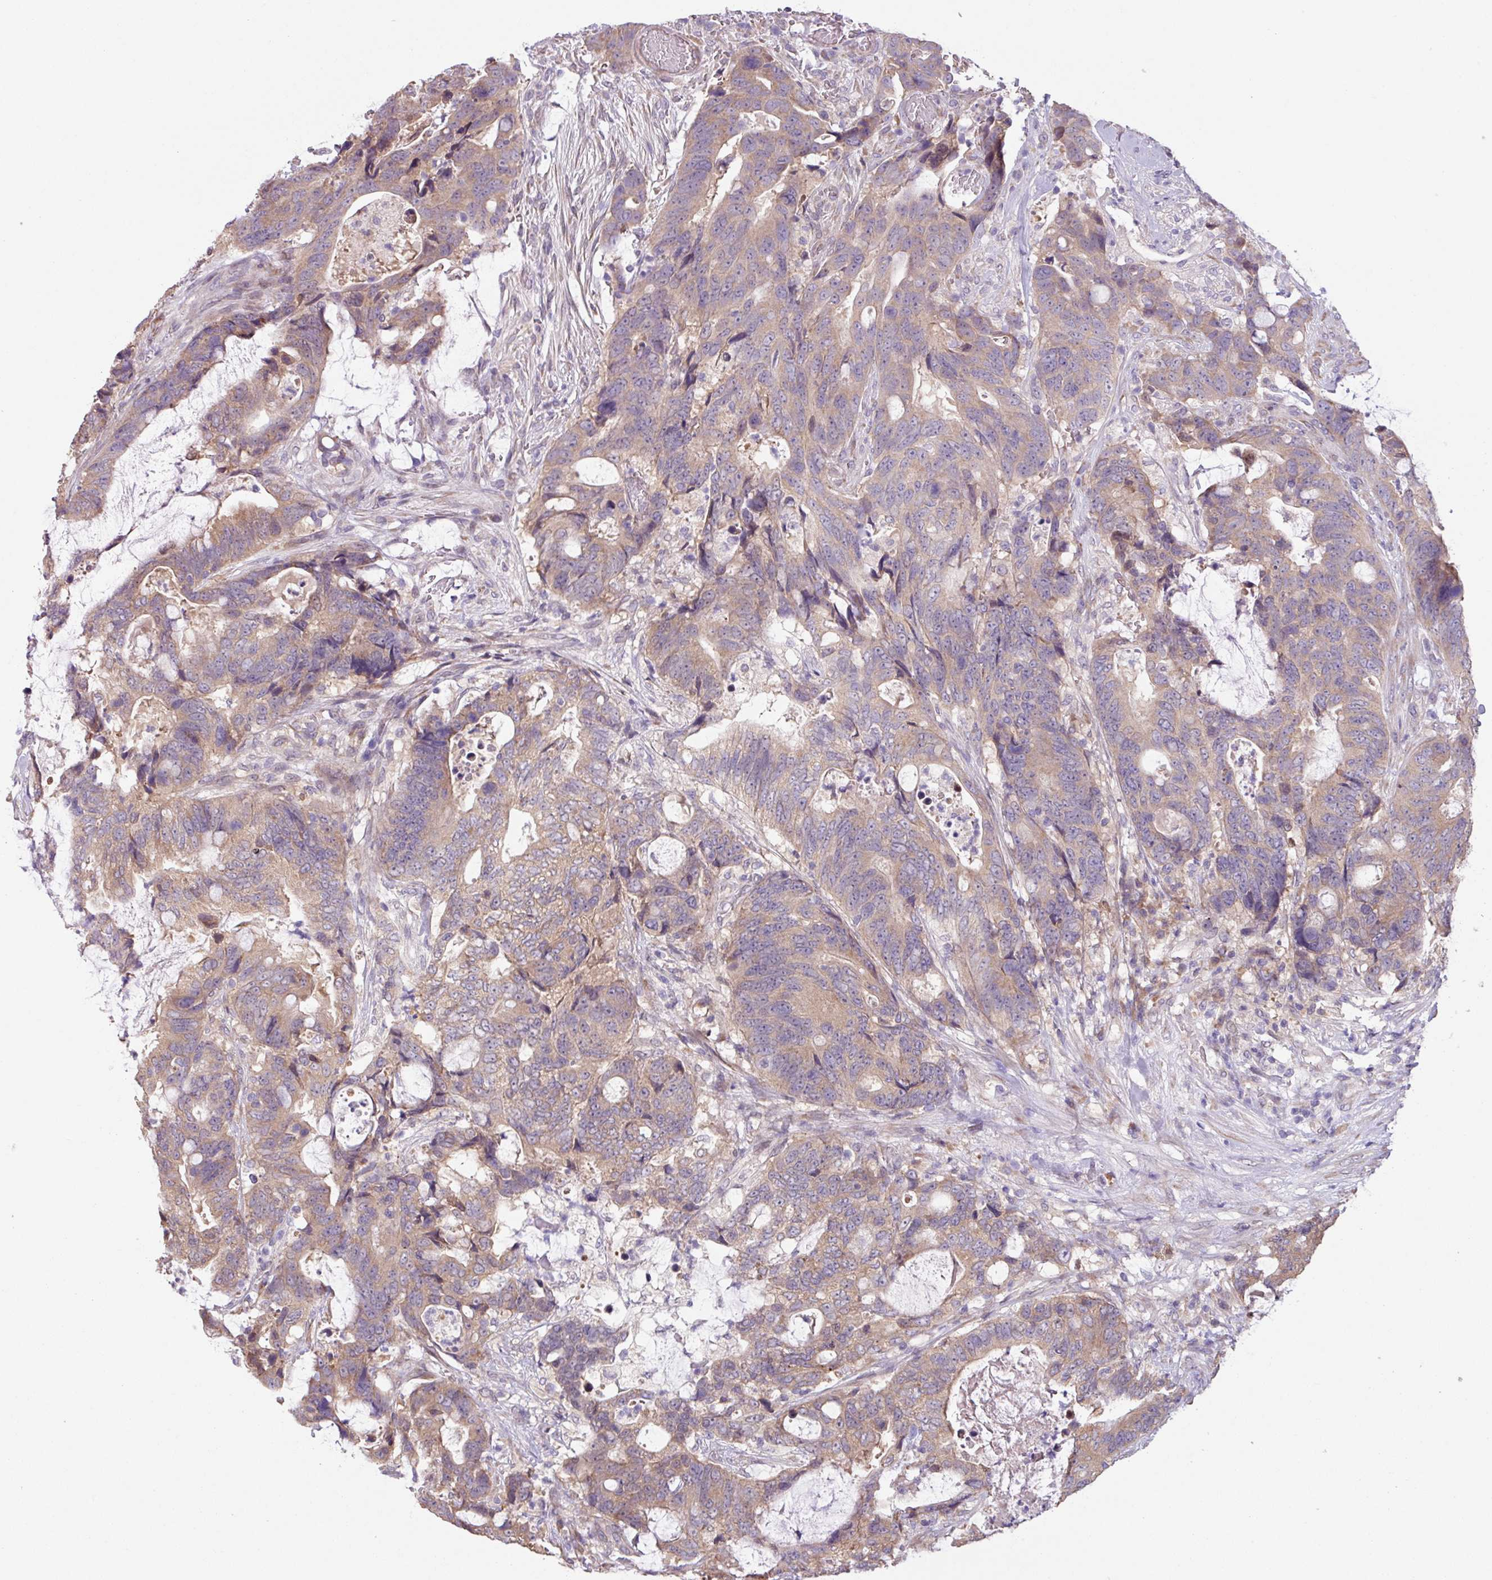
{"staining": {"intensity": "moderate", "quantity": ">75%", "location": "cytoplasmic/membranous"}, "tissue": "colorectal cancer", "cell_type": "Tumor cells", "image_type": "cancer", "snomed": [{"axis": "morphology", "description": "Adenocarcinoma, NOS"}, {"axis": "topography", "description": "Colon"}], "caption": "Immunohistochemistry (DAB) staining of colorectal adenocarcinoma reveals moderate cytoplasmic/membranous protein staining in approximately >75% of tumor cells.", "gene": "C20orf27", "patient": {"sex": "female", "age": 82}}